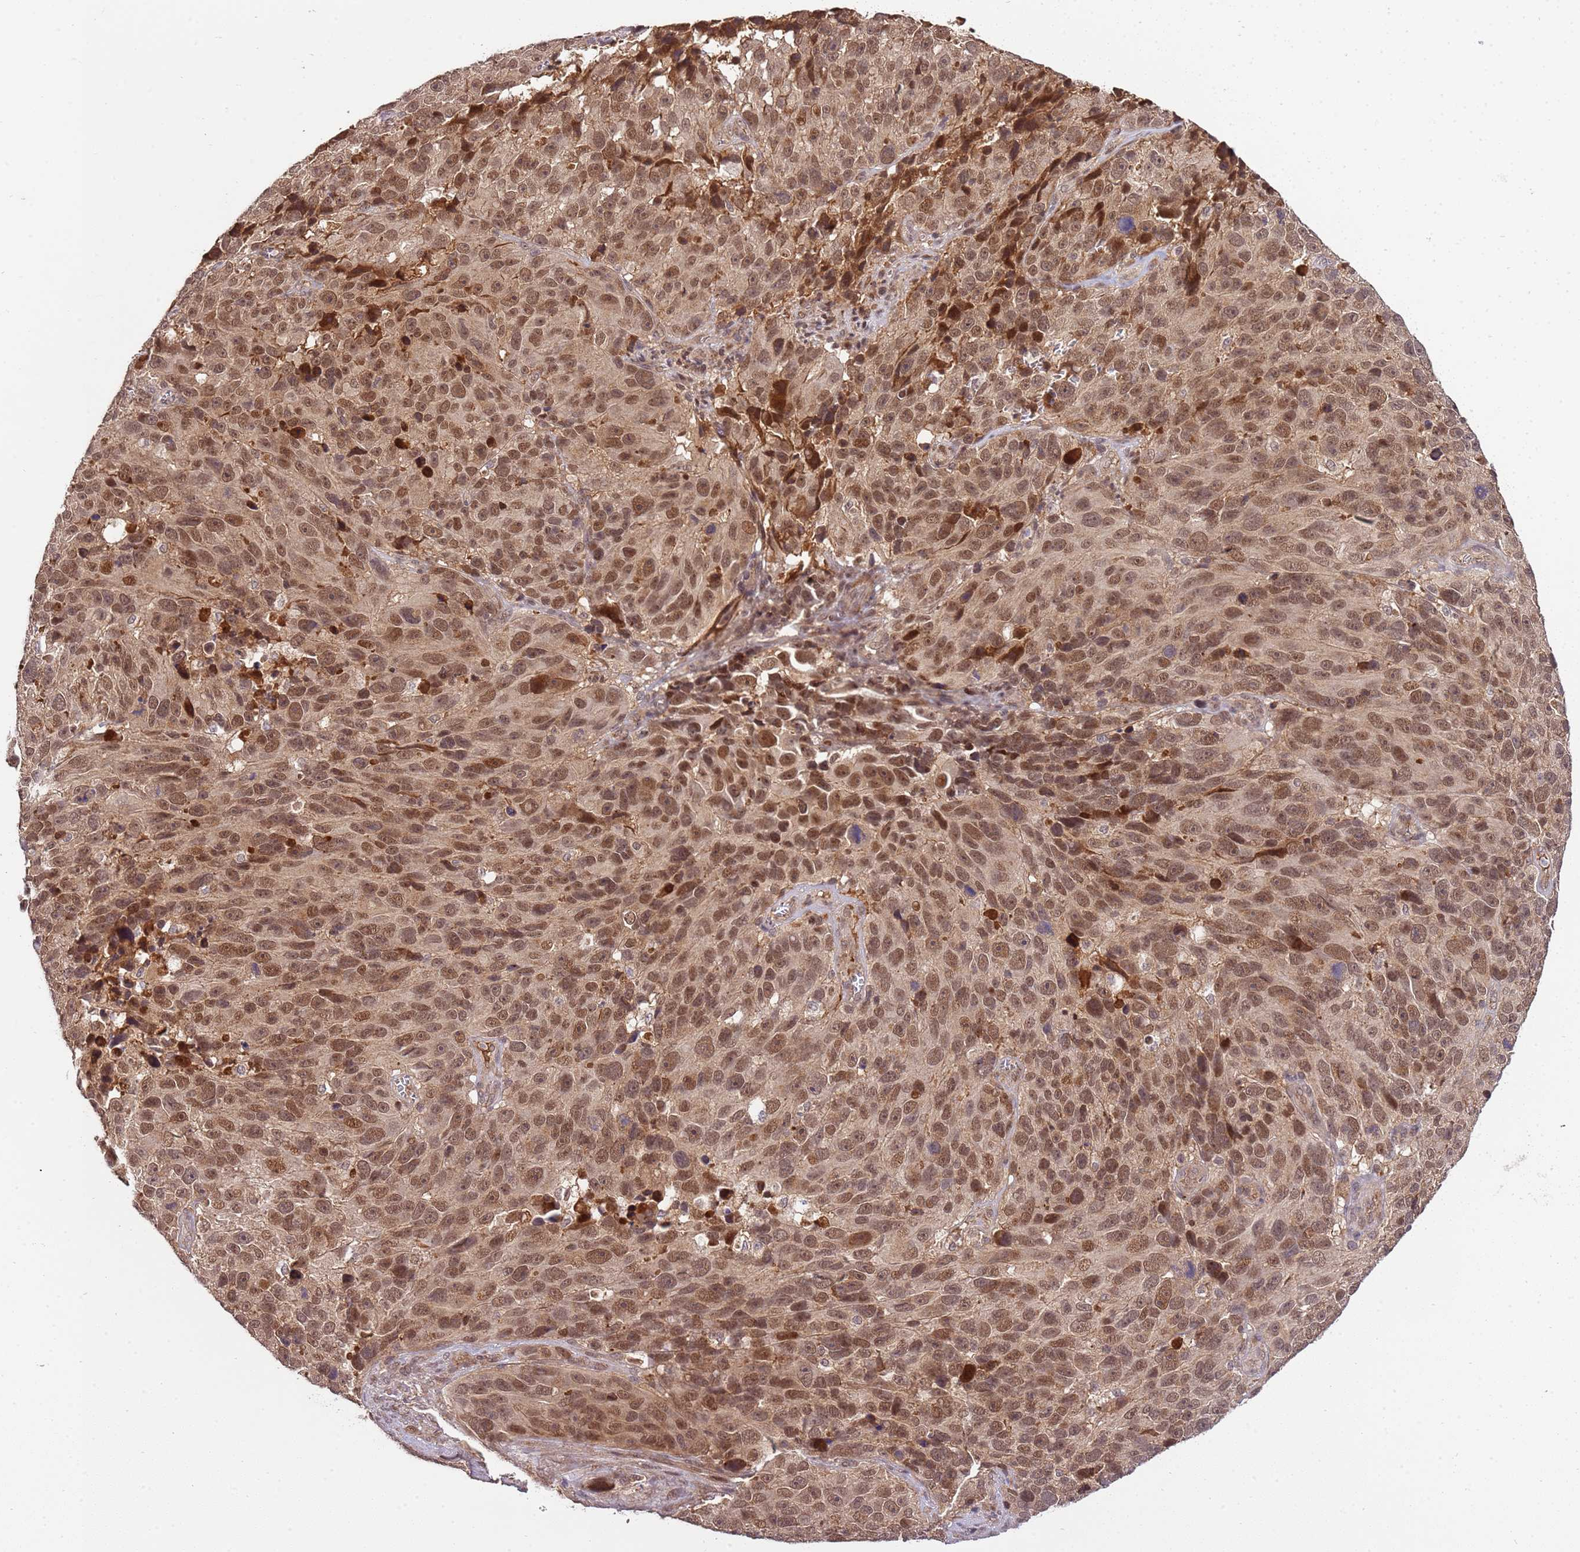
{"staining": {"intensity": "moderate", "quantity": ">75%", "location": "nuclear"}, "tissue": "melanoma", "cell_type": "Tumor cells", "image_type": "cancer", "snomed": [{"axis": "morphology", "description": "Malignant melanoma, NOS"}, {"axis": "topography", "description": "Skin"}], "caption": "Immunohistochemistry (IHC) micrograph of malignant melanoma stained for a protein (brown), which demonstrates medium levels of moderate nuclear expression in about >75% of tumor cells.", "gene": "ZNF624", "patient": {"sex": "male", "age": 84}}